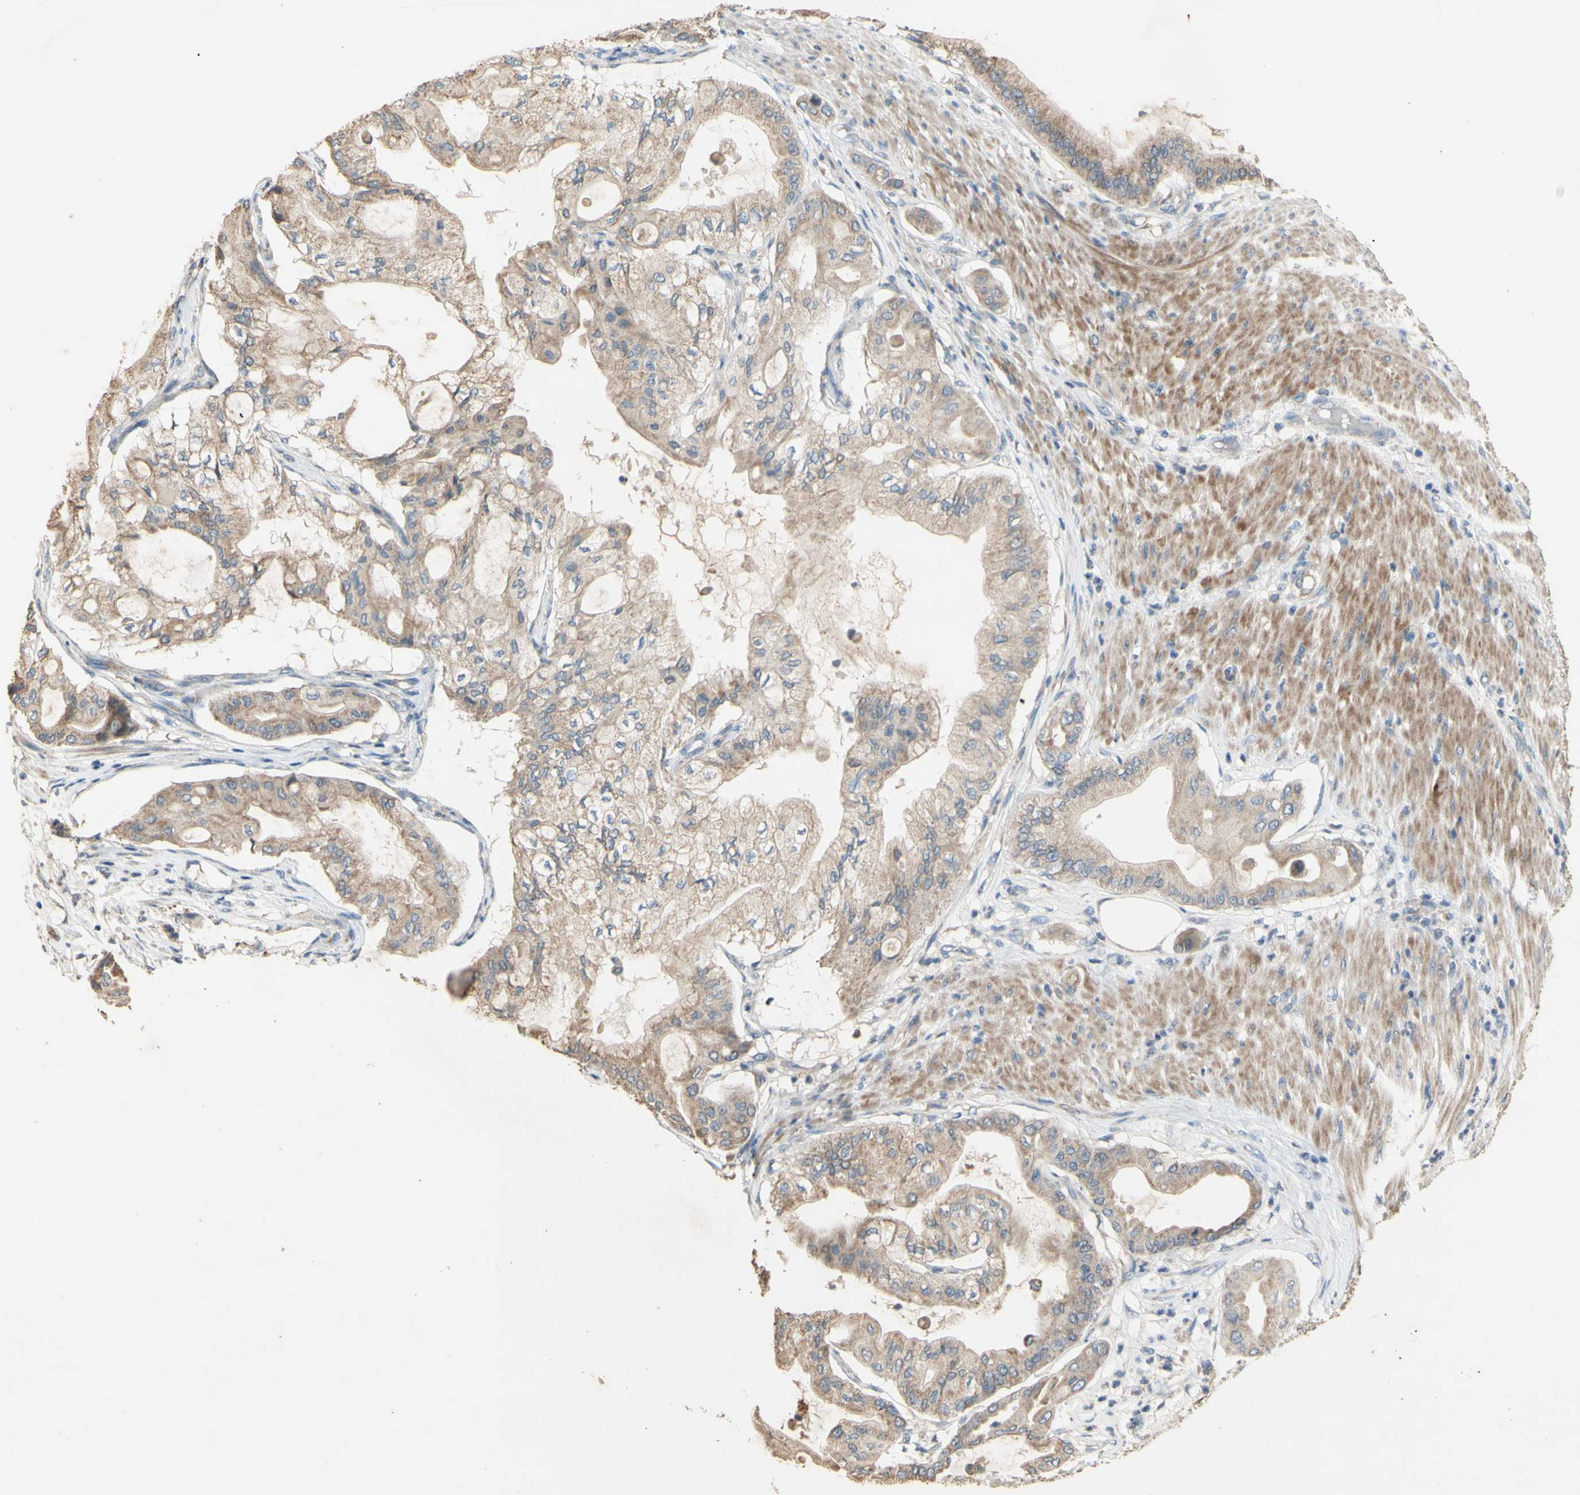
{"staining": {"intensity": "moderate", "quantity": "25%-75%", "location": "cytoplasmic/membranous"}, "tissue": "pancreatic cancer", "cell_type": "Tumor cells", "image_type": "cancer", "snomed": [{"axis": "morphology", "description": "Adenocarcinoma, NOS"}, {"axis": "morphology", "description": "Adenocarcinoma, metastatic, NOS"}, {"axis": "topography", "description": "Lymph node"}, {"axis": "topography", "description": "Pancreas"}, {"axis": "topography", "description": "Duodenum"}], "caption": "A micrograph showing moderate cytoplasmic/membranous positivity in approximately 25%-75% of tumor cells in metastatic adenocarcinoma (pancreatic), as visualized by brown immunohistochemical staining.", "gene": "PTGIS", "patient": {"sex": "female", "age": 64}}